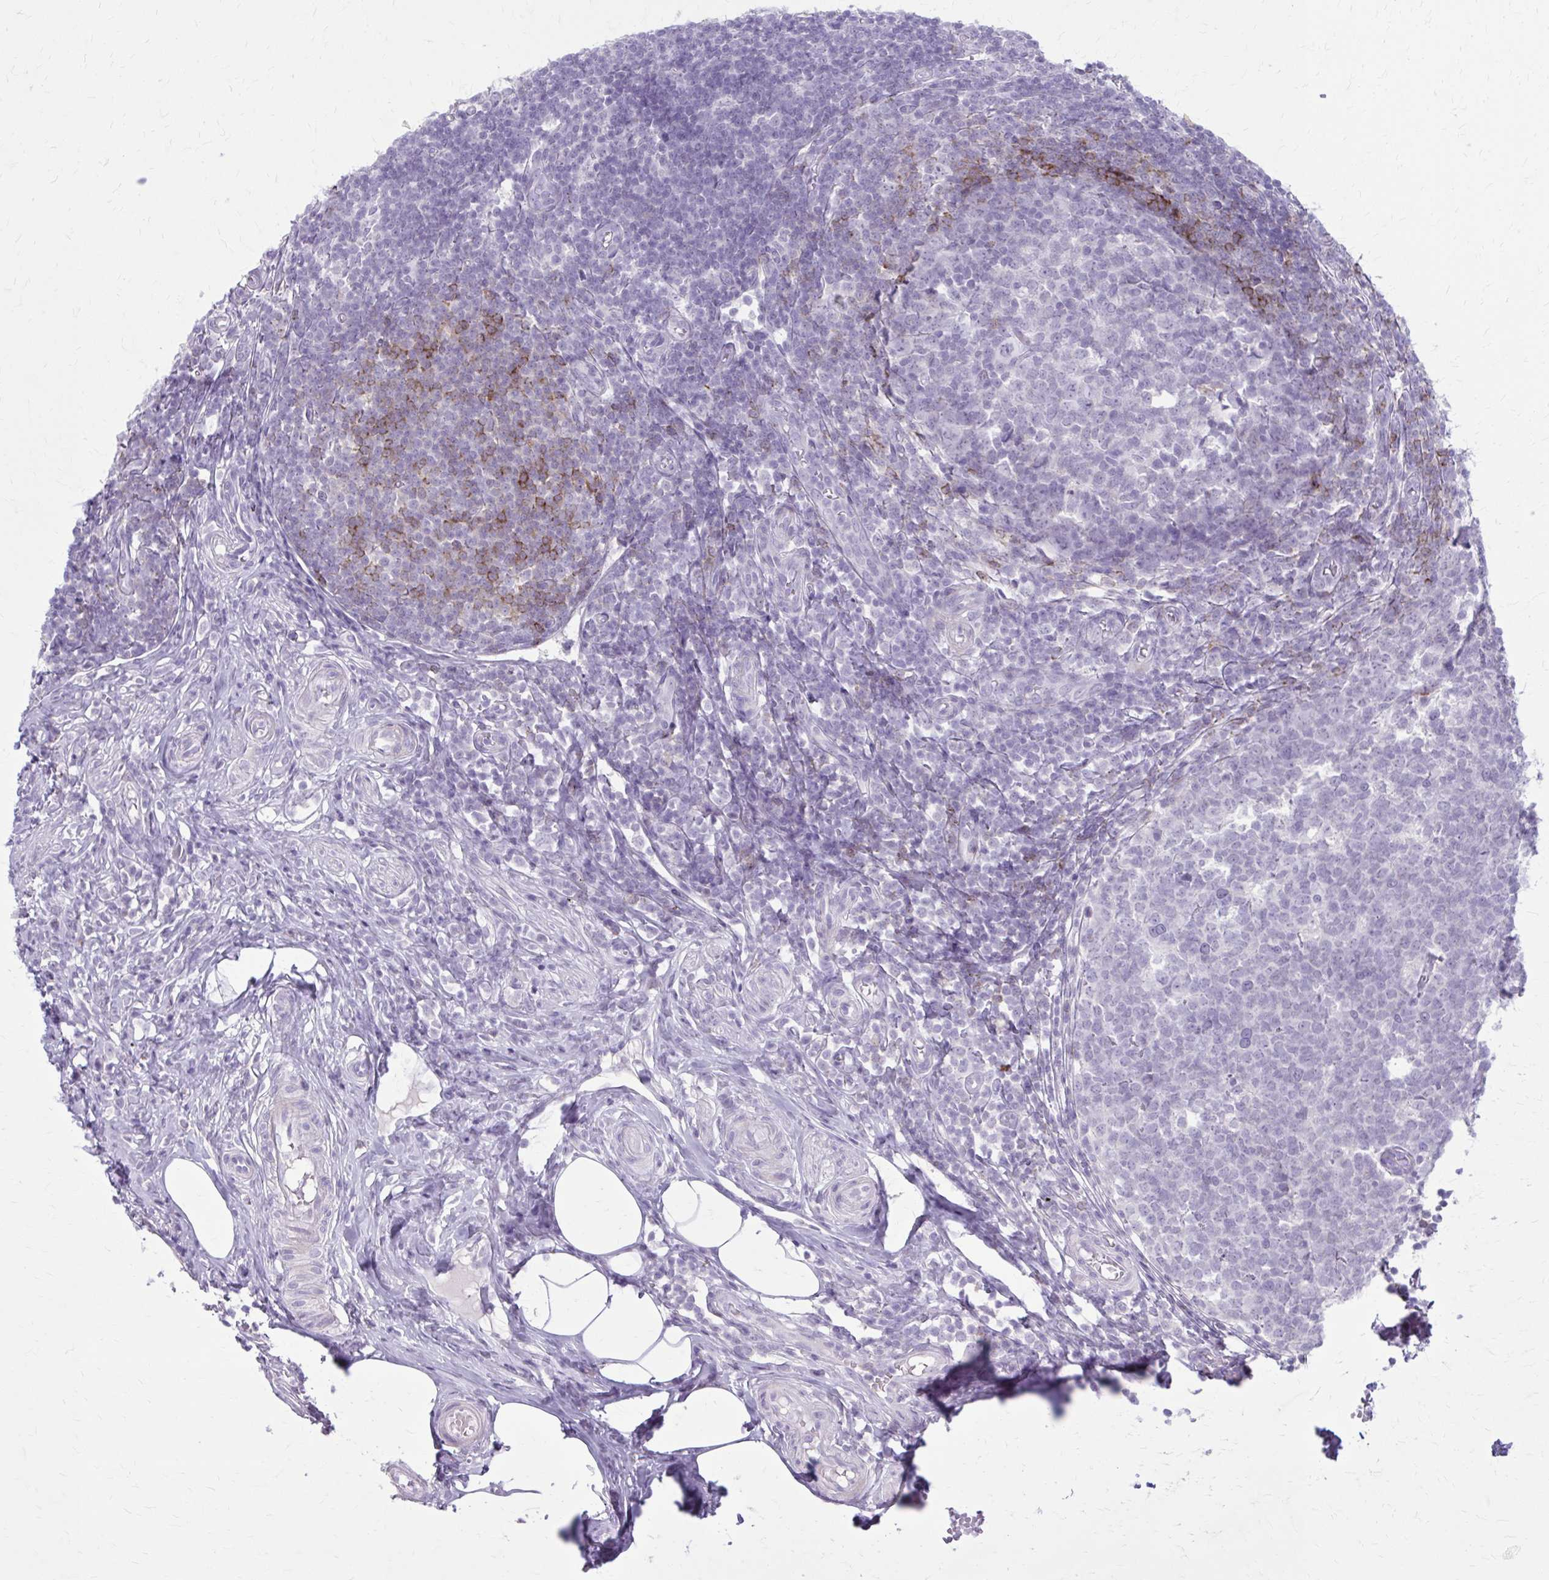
{"staining": {"intensity": "negative", "quantity": "none", "location": "none"}, "tissue": "appendix", "cell_type": "Glandular cells", "image_type": "normal", "snomed": [{"axis": "morphology", "description": "Normal tissue, NOS"}, {"axis": "topography", "description": "Appendix"}], "caption": "High power microscopy micrograph of an immunohistochemistry (IHC) image of normal appendix, revealing no significant staining in glandular cells. (DAB (3,3'-diaminobenzidine) immunohistochemistry with hematoxylin counter stain).", "gene": "OR4B1", "patient": {"sex": "male", "age": 18}}